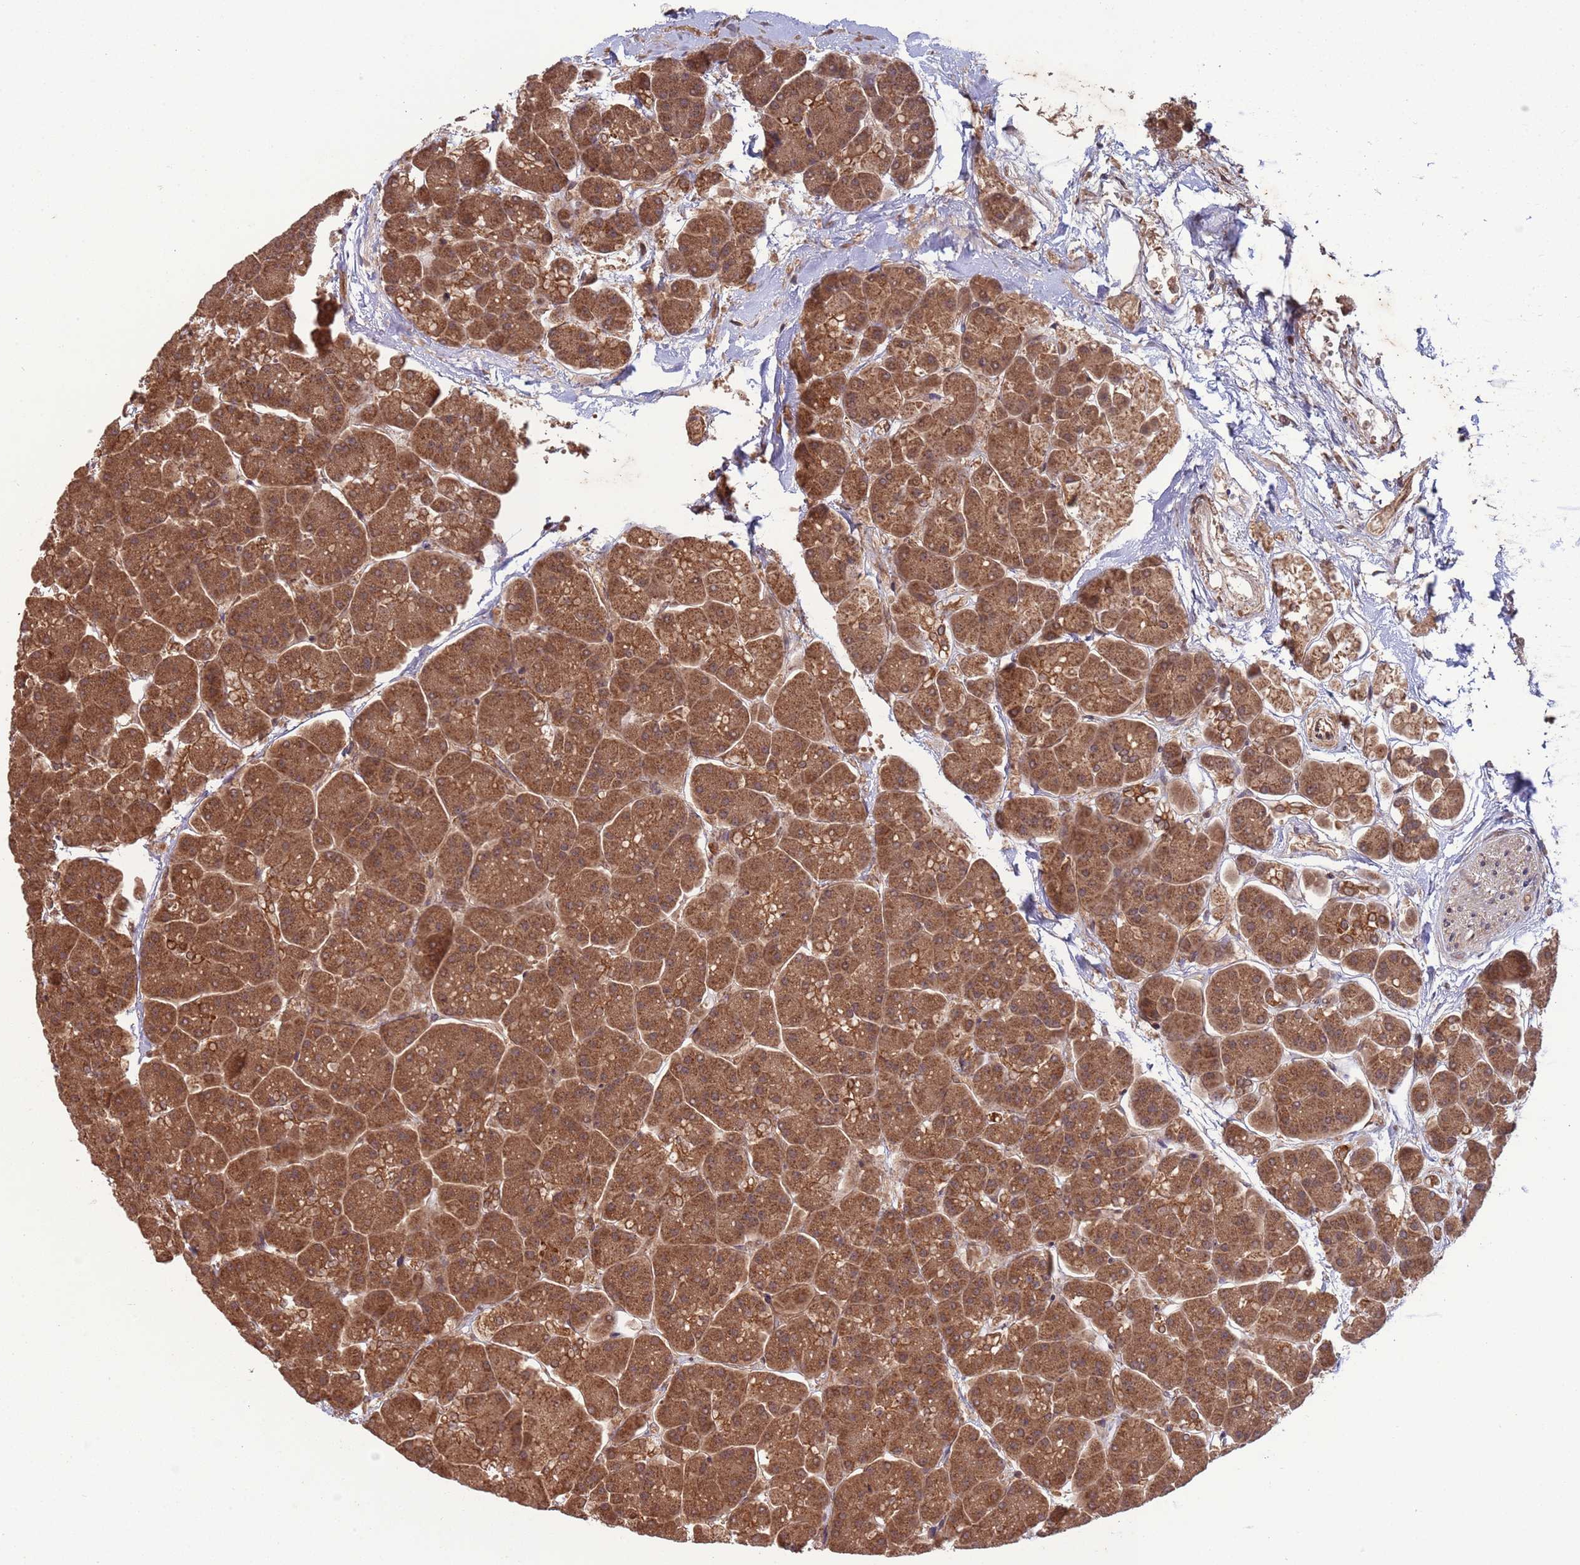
{"staining": {"intensity": "strong", "quantity": ">75%", "location": "cytoplasmic/membranous"}, "tissue": "pancreas", "cell_type": "Exocrine glandular cells", "image_type": "normal", "snomed": [{"axis": "morphology", "description": "Normal tissue, NOS"}, {"axis": "topography", "description": "Pancreas"}, {"axis": "topography", "description": "Peripheral nerve tissue"}], "caption": "Protein expression analysis of normal pancreas displays strong cytoplasmic/membranous expression in about >75% of exocrine glandular cells.", "gene": "ERI1", "patient": {"sex": "male", "age": 54}}